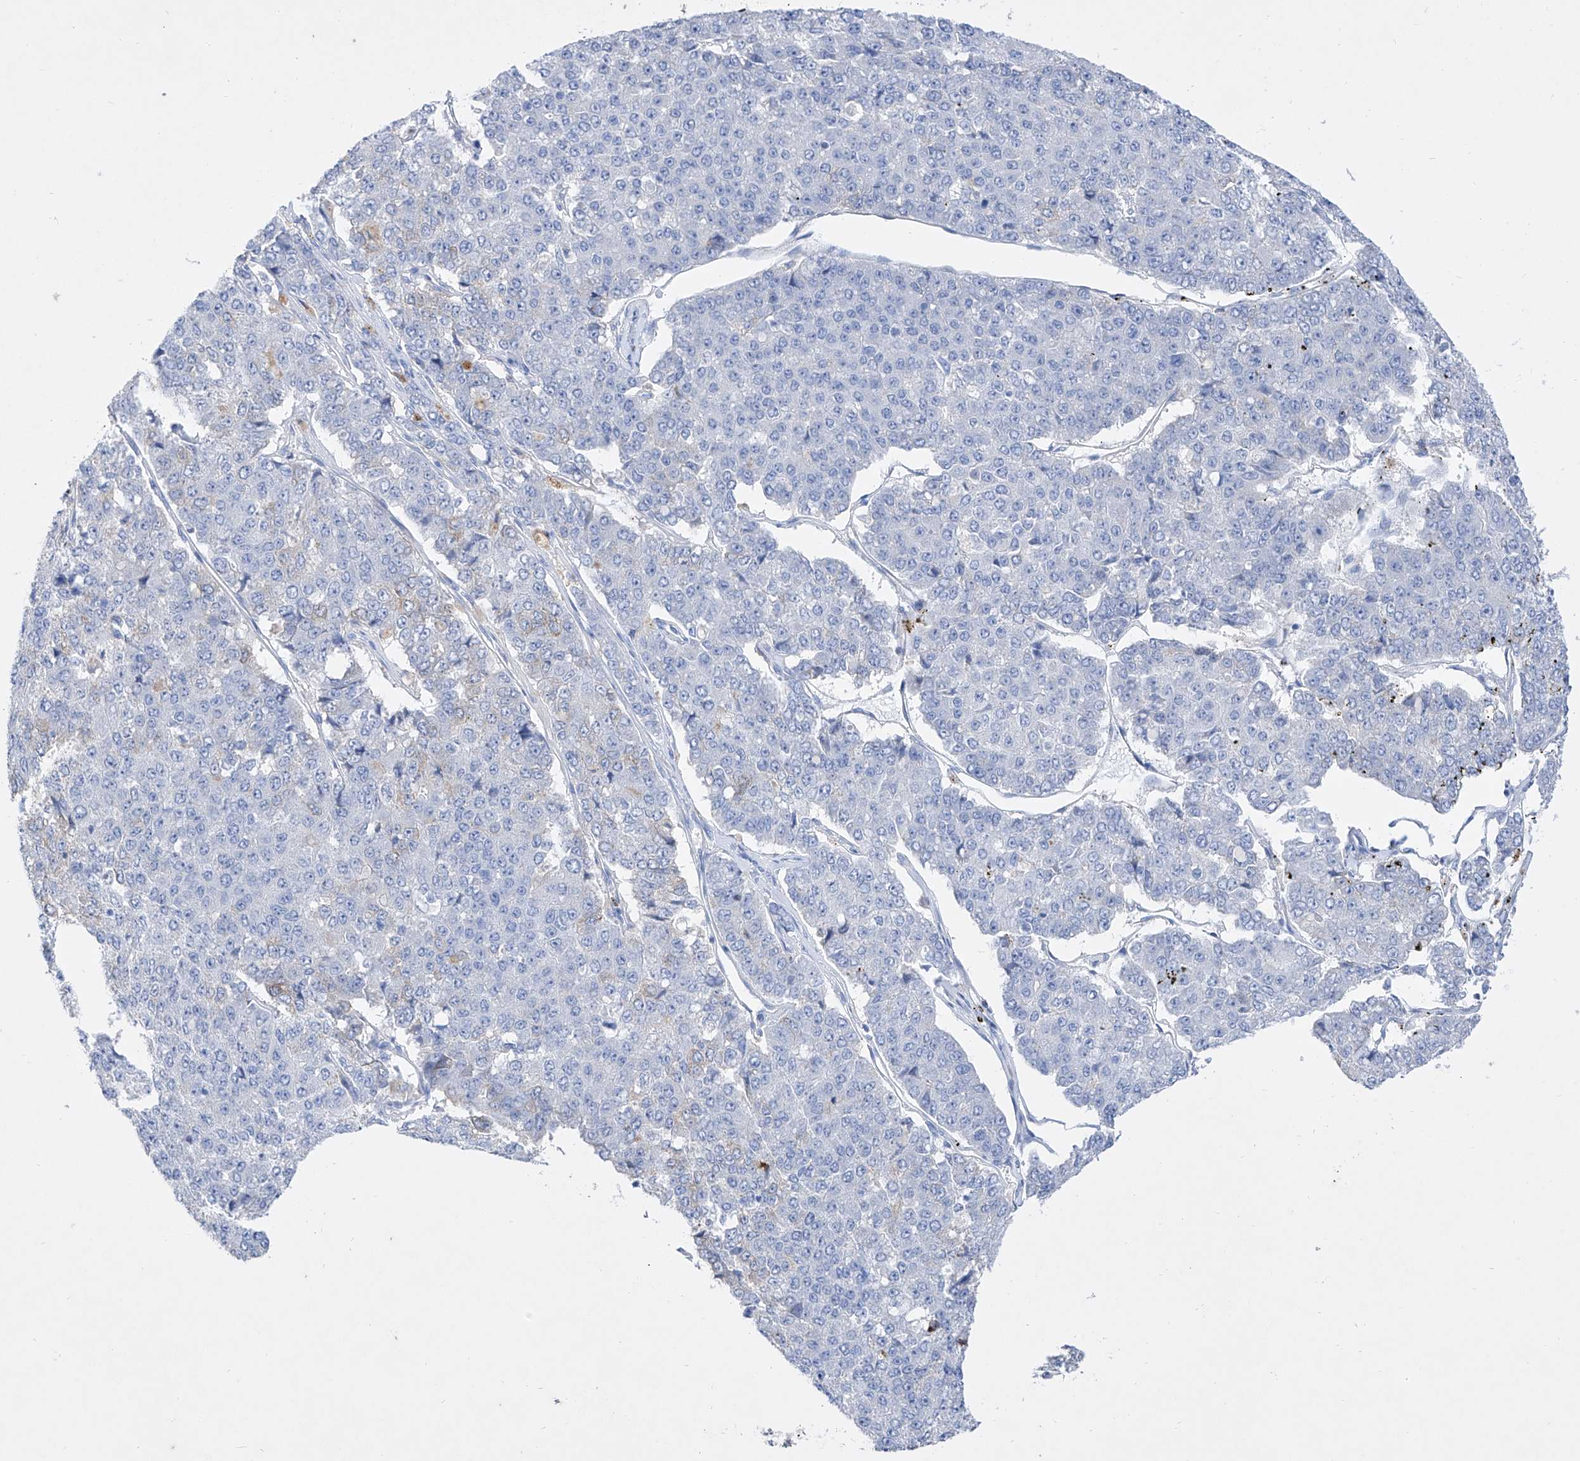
{"staining": {"intensity": "negative", "quantity": "none", "location": "none"}, "tissue": "pancreatic cancer", "cell_type": "Tumor cells", "image_type": "cancer", "snomed": [{"axis": "morphology", "description": "Adenocarcinoma, NOS"}, {"axis": "topography", "description": "Pancreas"}], "caption": "This micrograph is of adenocarcinoma (pancreatic) stained with immunohistochemistry to label a protein in brown with the nuclei are counter-stained blue. There is no staining in tumor cells.", "gene": "TM7SF2", "patient": {"sex": "male", "age": 50}}